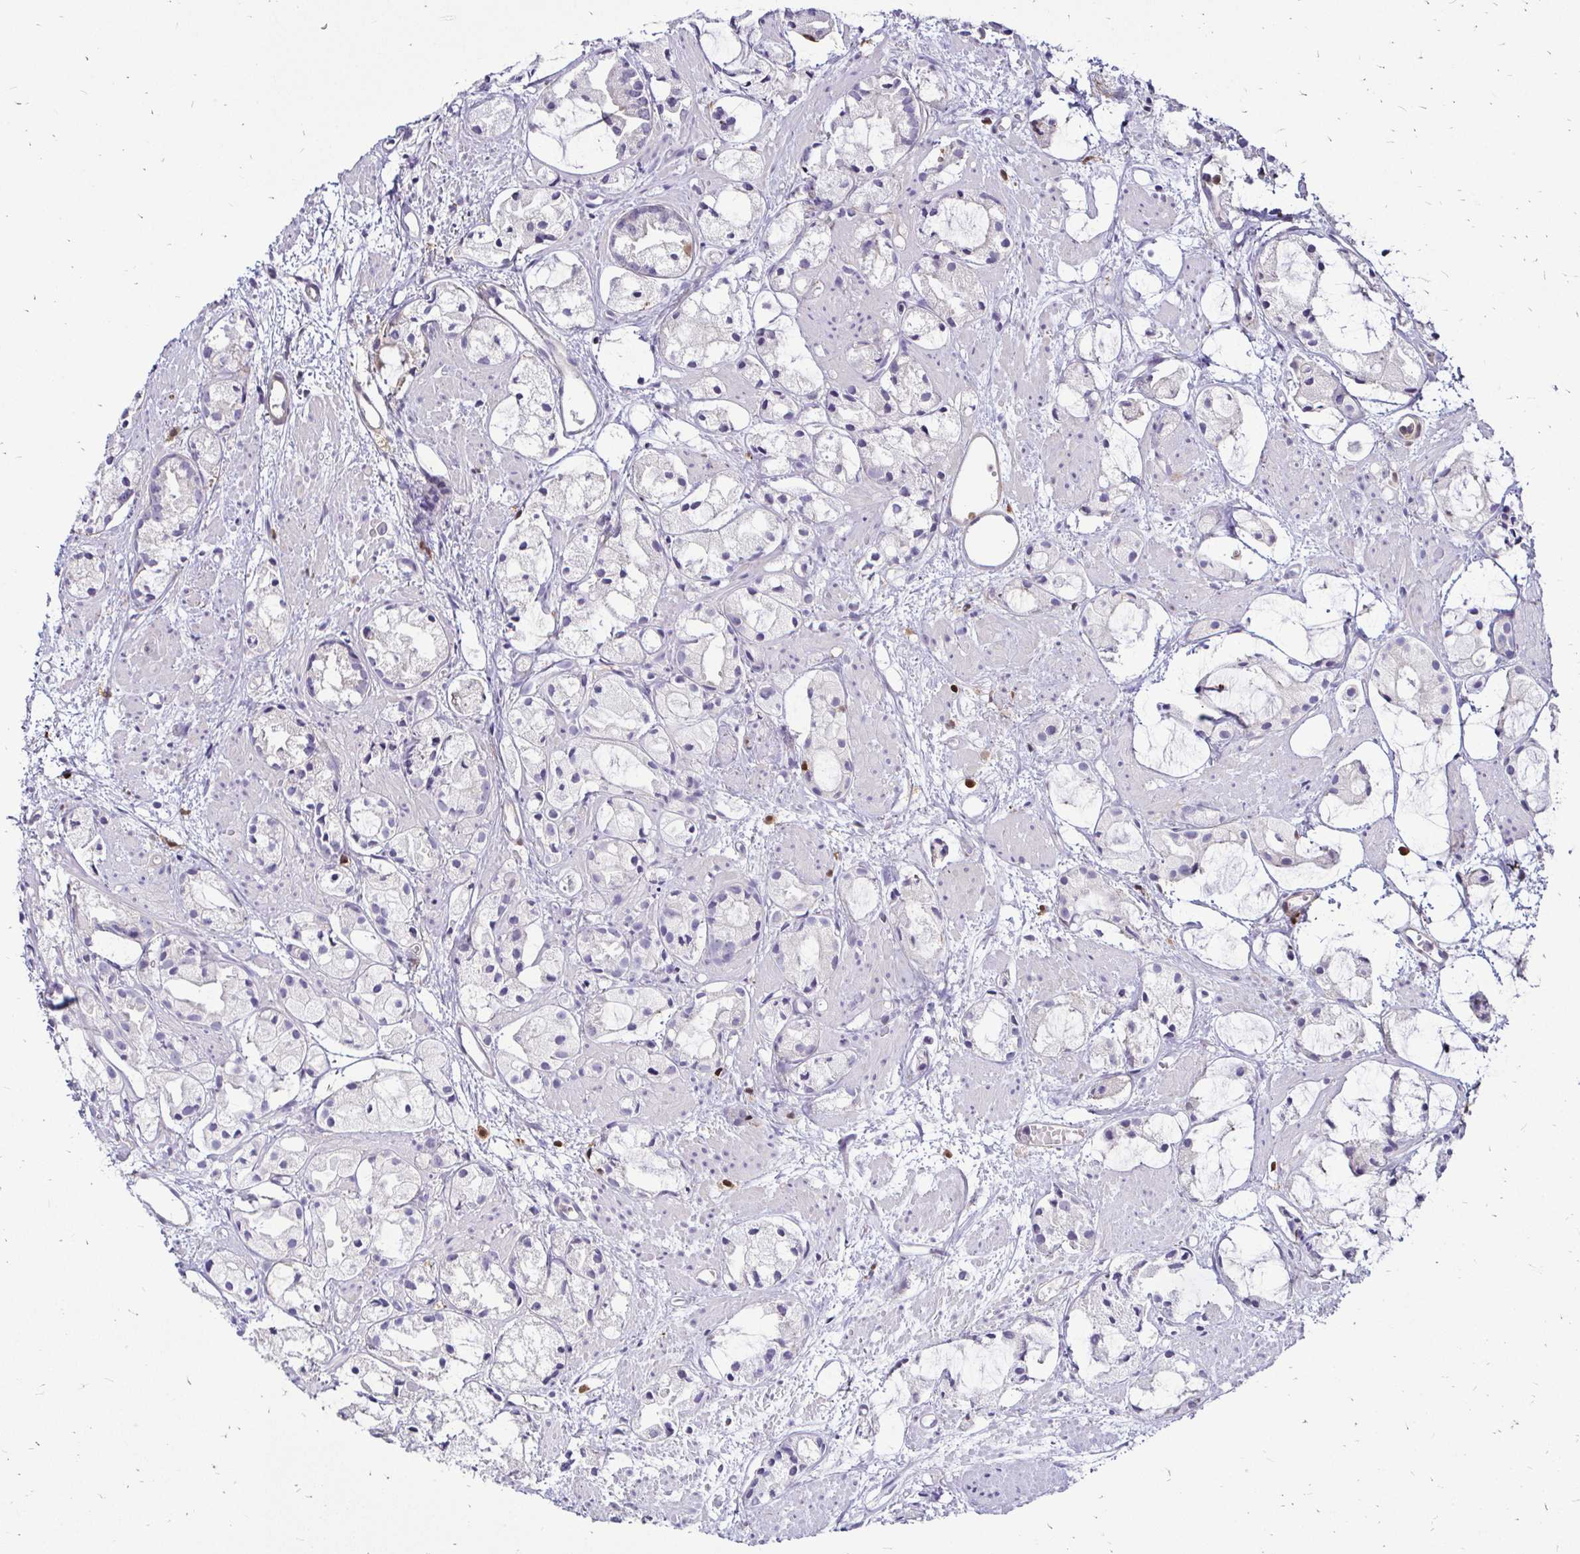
{"staining": {"intensity": "negative", "quantity": "none", "location": "none"}, "tissue": "prostate cancer", "cell_type": "Tumor cells", "image_type": "cancer", "snomed": [{"axis": "morphology", "description": "Adenocarcinoma, High grade"}, {"axis": "topography", "description": "Prostate"}], "caption": "Prostate cancer was stained to show a protein in brown. There is no significant positivity in tumor cells.", "gene": "ZFP1", "patient": {"sex": "male", "age": 85}}